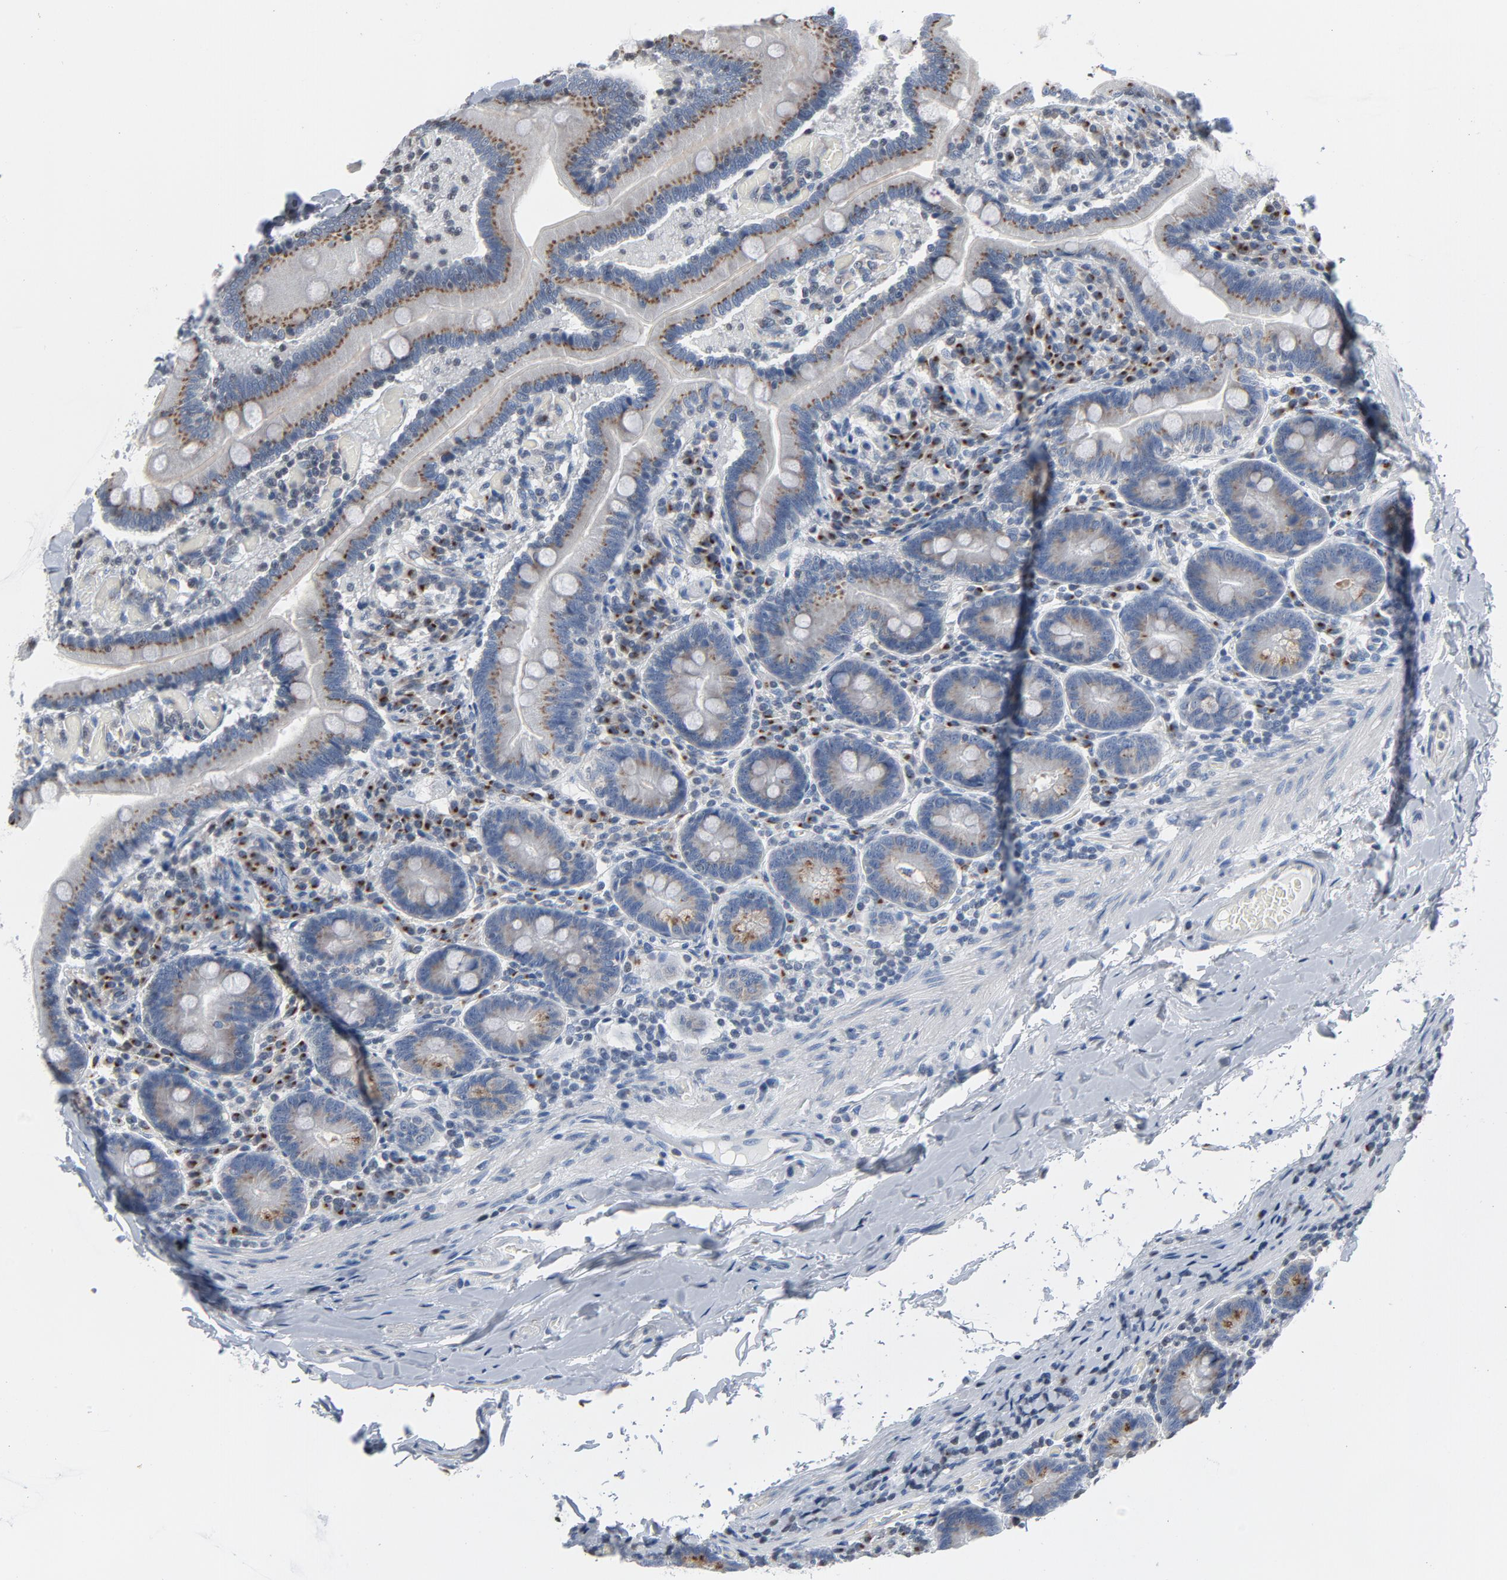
{"staining": {"intensity": "moderate", "quantity": ">75%", "location": "cytoplasmic/membranous"}, "tissue": "duodenum", "cell_type": "Glandular cells", "image_type": "normal", "snomed": [{"axis": "morphology", "description": "Normal tissue, NOS"}, {"axis": "topography", "description": "Duodenum"}], "caption": "Protein expression analysis of unremarkable duodenum demonstrates moderate cytoplasmic/membranous staining in approximately >75% of glandular cells.", "gene": "YIPF6", "patient": {"sex": "male", "age": 66}}